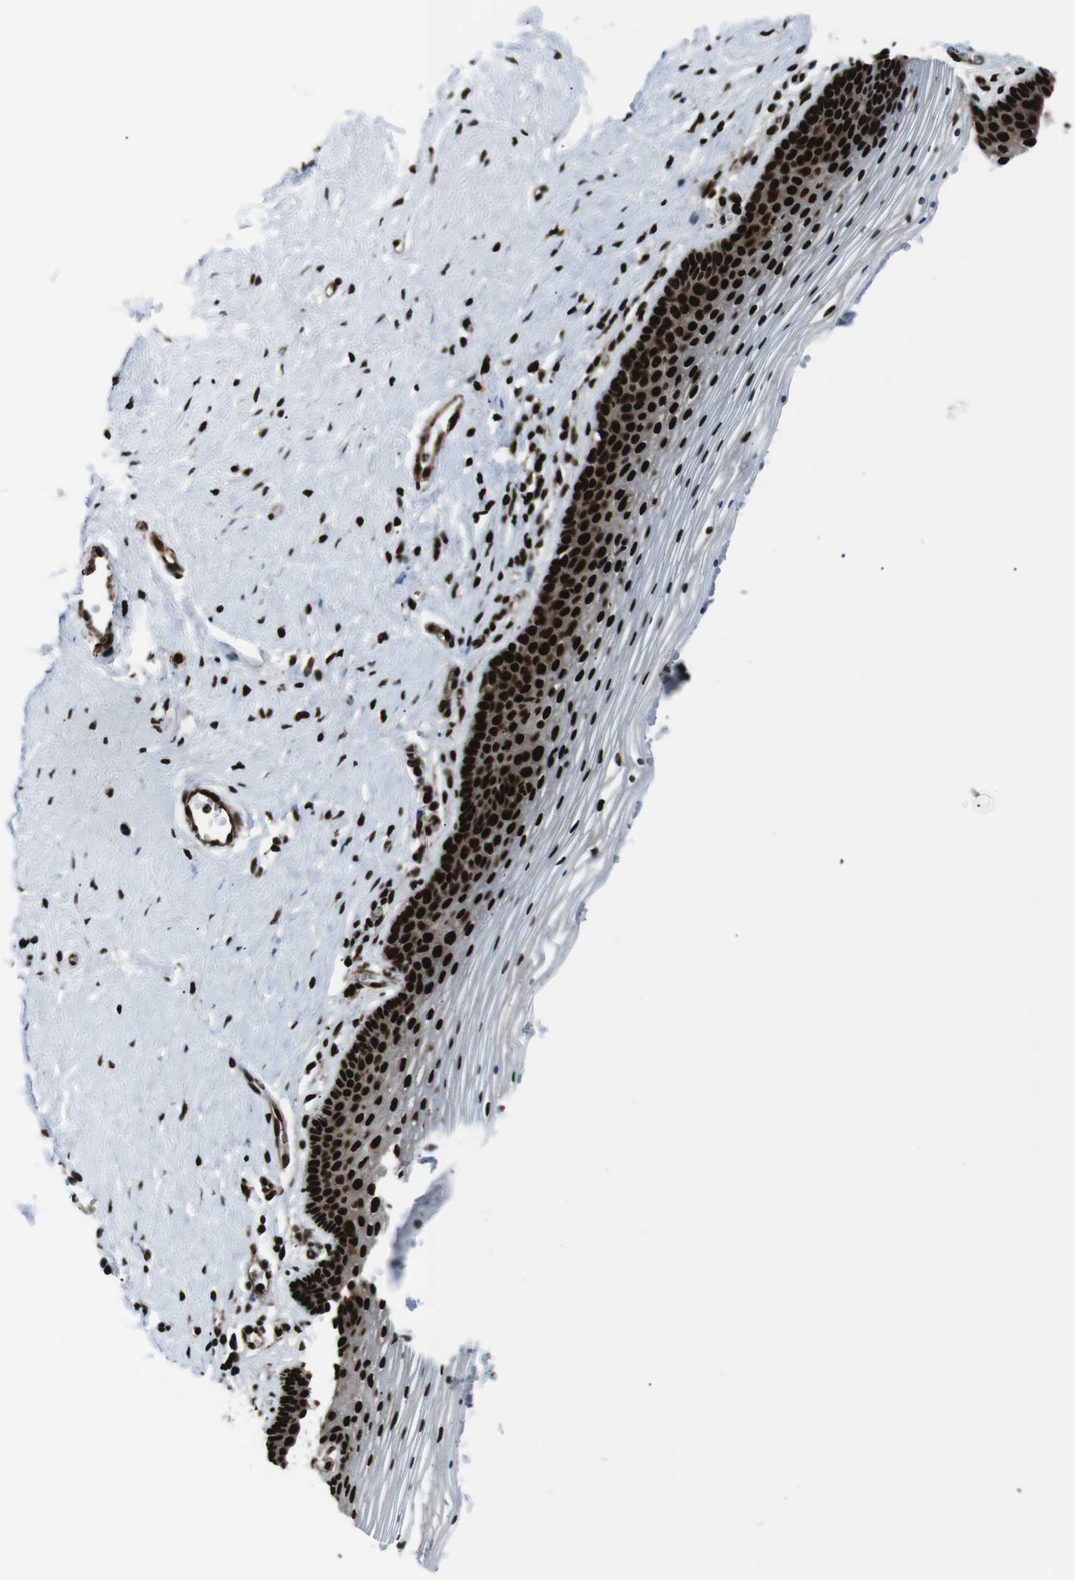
{"staining": {"intensity": "strong", "quantity": ">75%", "location": "nuclear"}, "tissue": "vagina", "cell_type": "Squamous epithelial cells", "image_type": "normal", "snomed": [{"axis": "morphology", "description": "Normal tissue, NOS"}, {"axis": "topography", "description": "Vagina"}], "caption": "This image demonstrates IHC staining of unremarkable vagina, with high strong nuclear expression in approximately >75% of squamous epithelial cells.", "gene": "HNRNPU", "patient": {"sex": "female", "age": 32}}